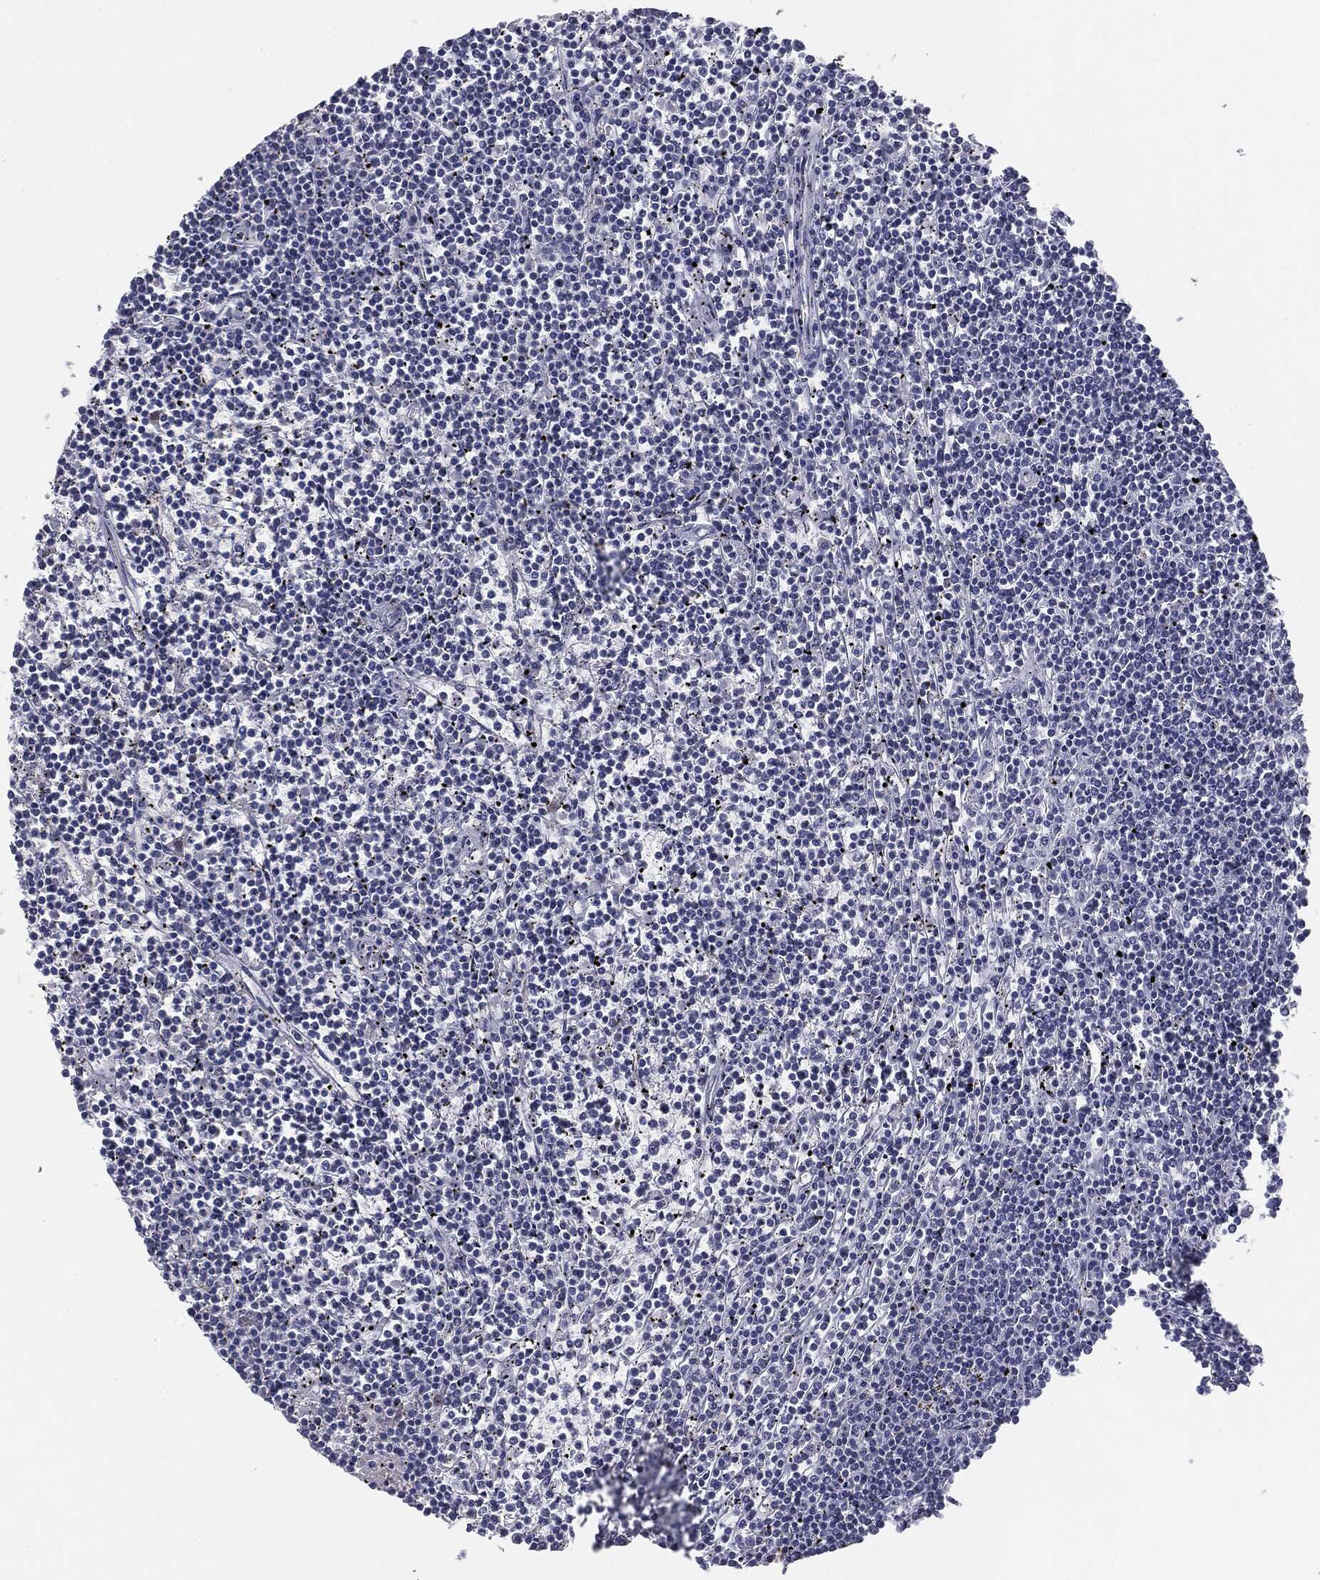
{"staining": {"intensity": "negative", "quantity": "none", "location": "none"}, "tissue": "lymphoma", "cell_type": "Tumor cells", "image_type": "cancer", "snomed": [{"axis": "morphology", "description": "Malignant lymphoma, non-Hodgkin's type, Low grade"}, {"axis": "topography", "description": "Spleen"}], "caption": "Human malignant lymphoma, non-Hodgkin's type (low-grade) stained for a protein using immunohistochemistry (IHC) demonstrates no positivity in tumor cells.", "gene": "MUC1", "patient": {"sex": "female", "age": 19}}